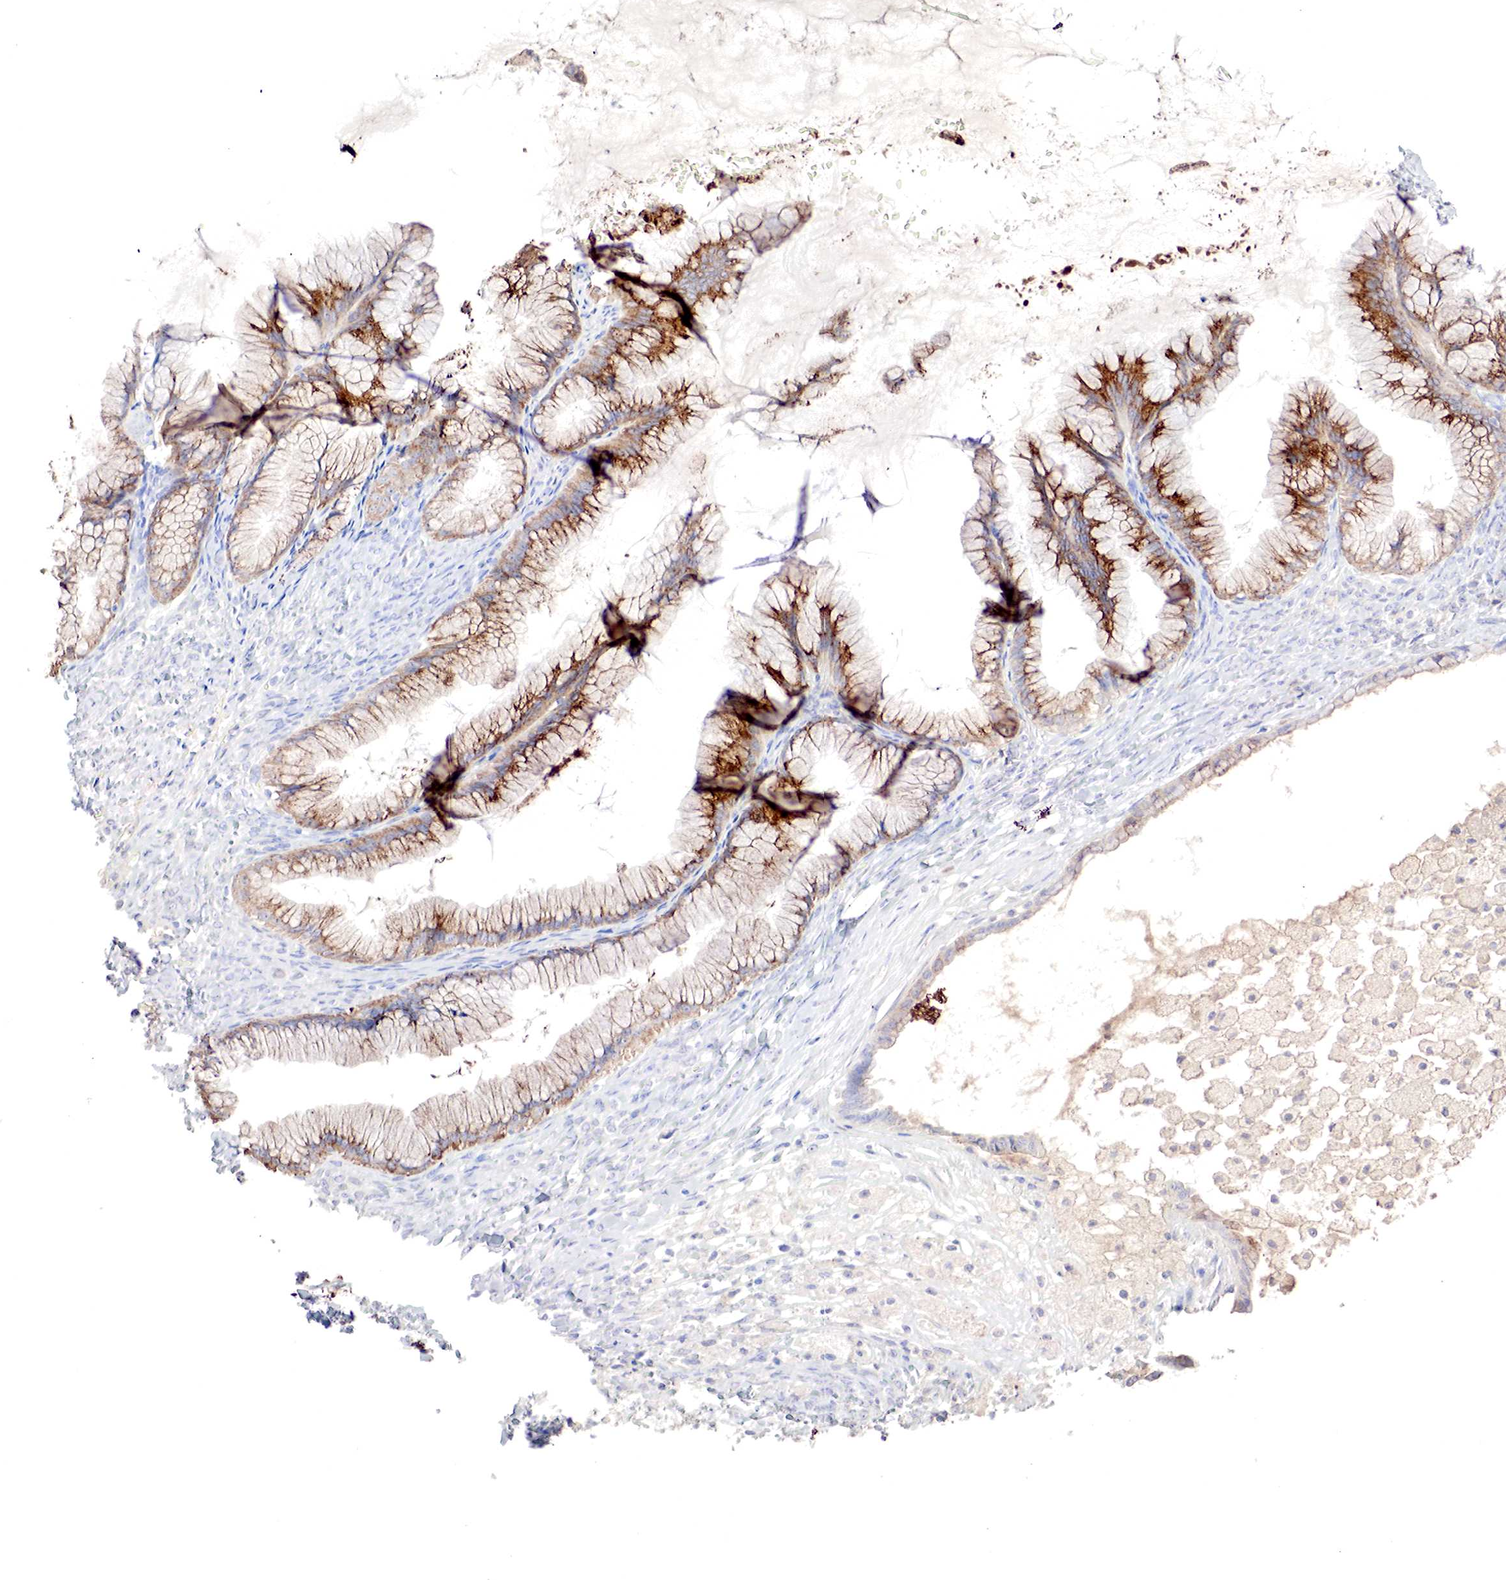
{"staining": {"intensity": "moderate", "quantity": "25%-75%", "location": "cytoplasmic/membranous"}, "tissue": "ovarian cancer", "cell_type": "Tumor cells", "image_type": "cancer", "snomed": [{"axis": "morphology", "description": "Cystadenocarcinoma, mucinous, NOS"}, {"axis": "topography", "description": "Ovary"}], "caption": "This photomicrograph reveals ovarian cancer (mucinous cystadenocarcinoma) stained with immunohistochemistry (IHC) to label a protein in brown. The cytoplasmic/membranous of tumor cells show moderate positivity for the protein. Nuclei are counter-stained blue.", "gene": "GATA1", "patient": {"sex": "female", "age": 41}}